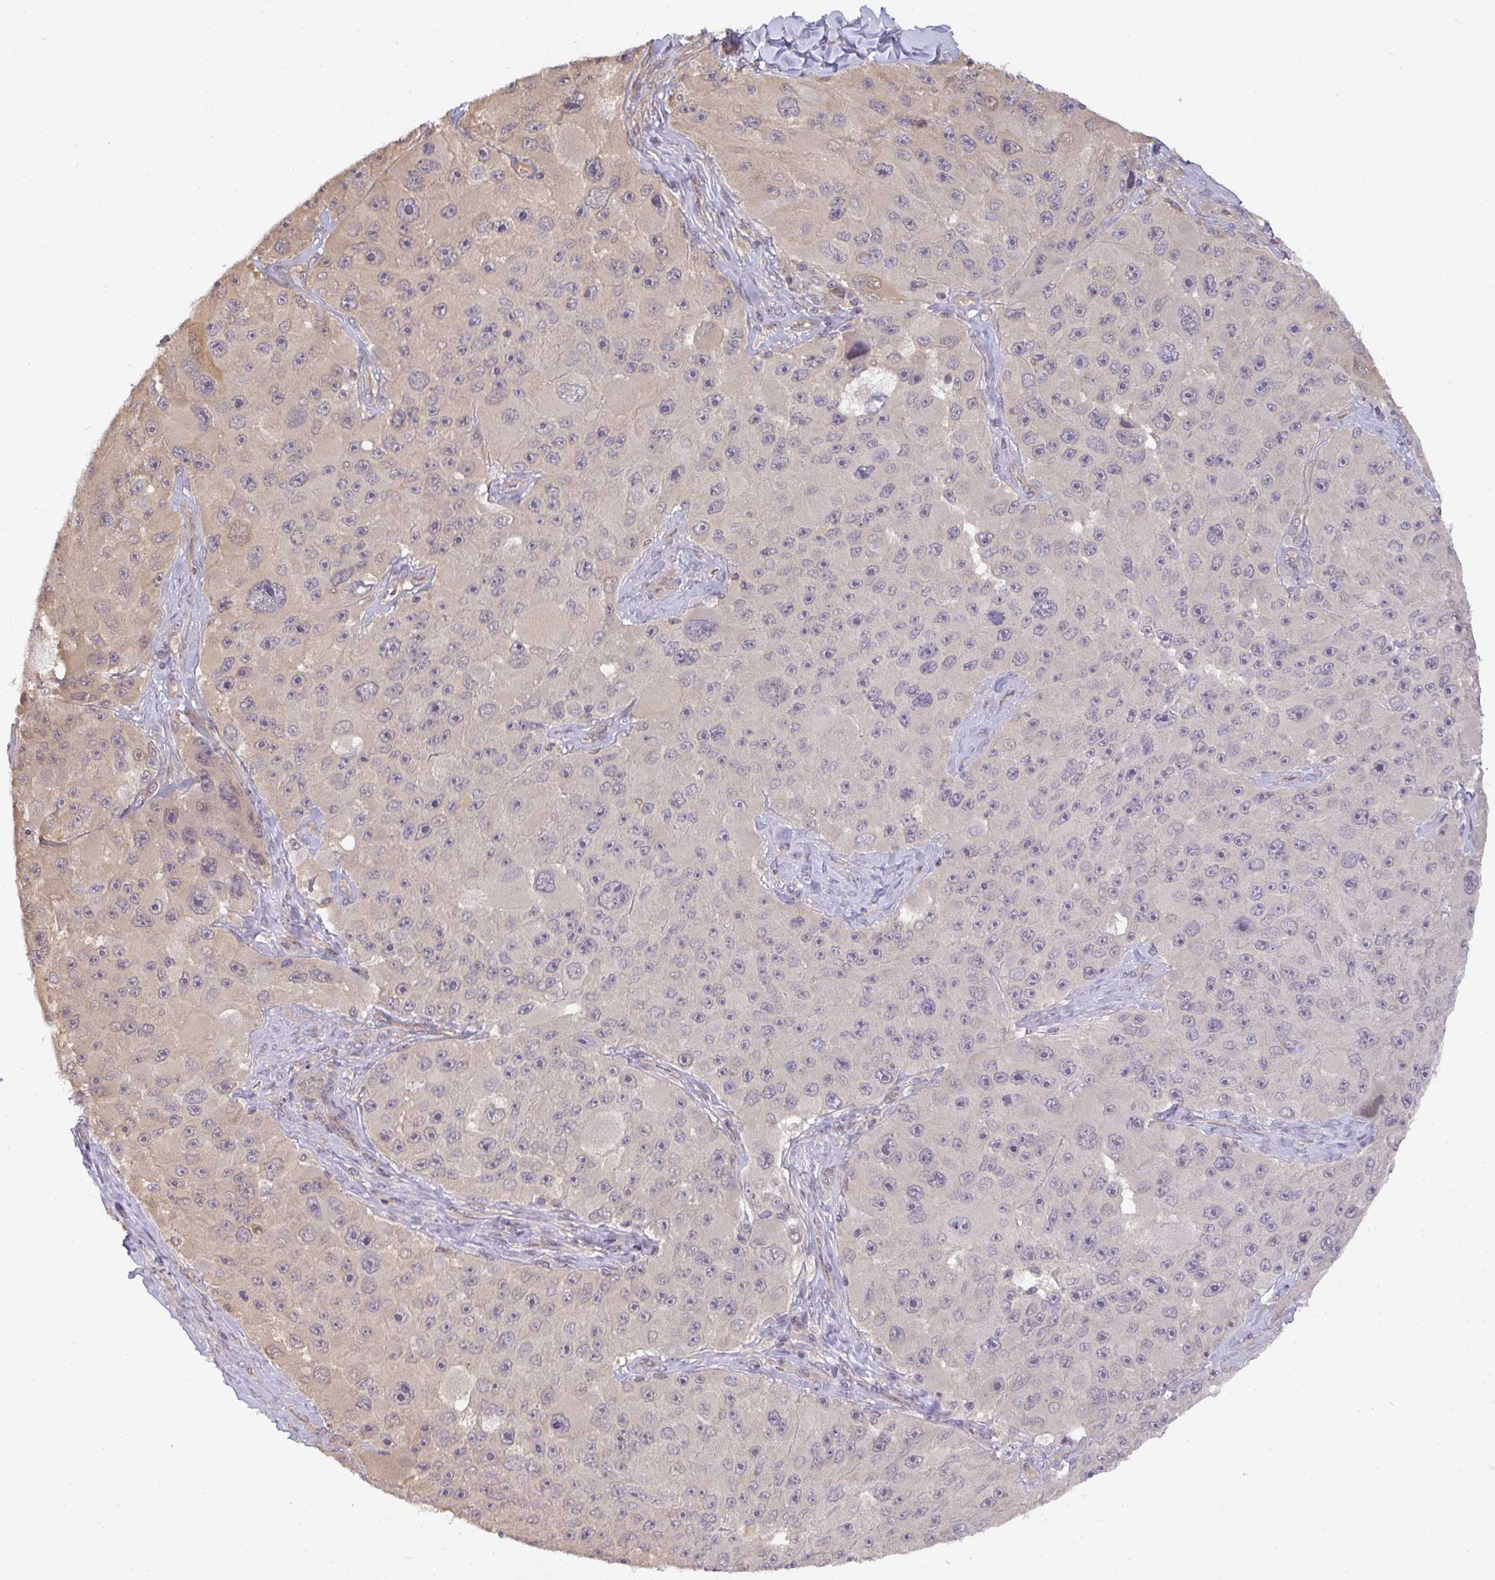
{"staining": {"intensity": "negative", "quantity": "none", "location": "none"}, "tissue": "melanoma", "cell_type": "Tumor cells", "image_type": "cancer", "snomed": [{"axis": "morphology", "description": "Malignant melanoma, Metastatic site"}, {"axis": "topography", "description": "Lymph node"}], "caption": "IHC of human malignant melanoma (metastatic site) reveals no positivity in tumor cells.", "gene": "GSDMB", "patient": {"sex": "male", "age": 62}}